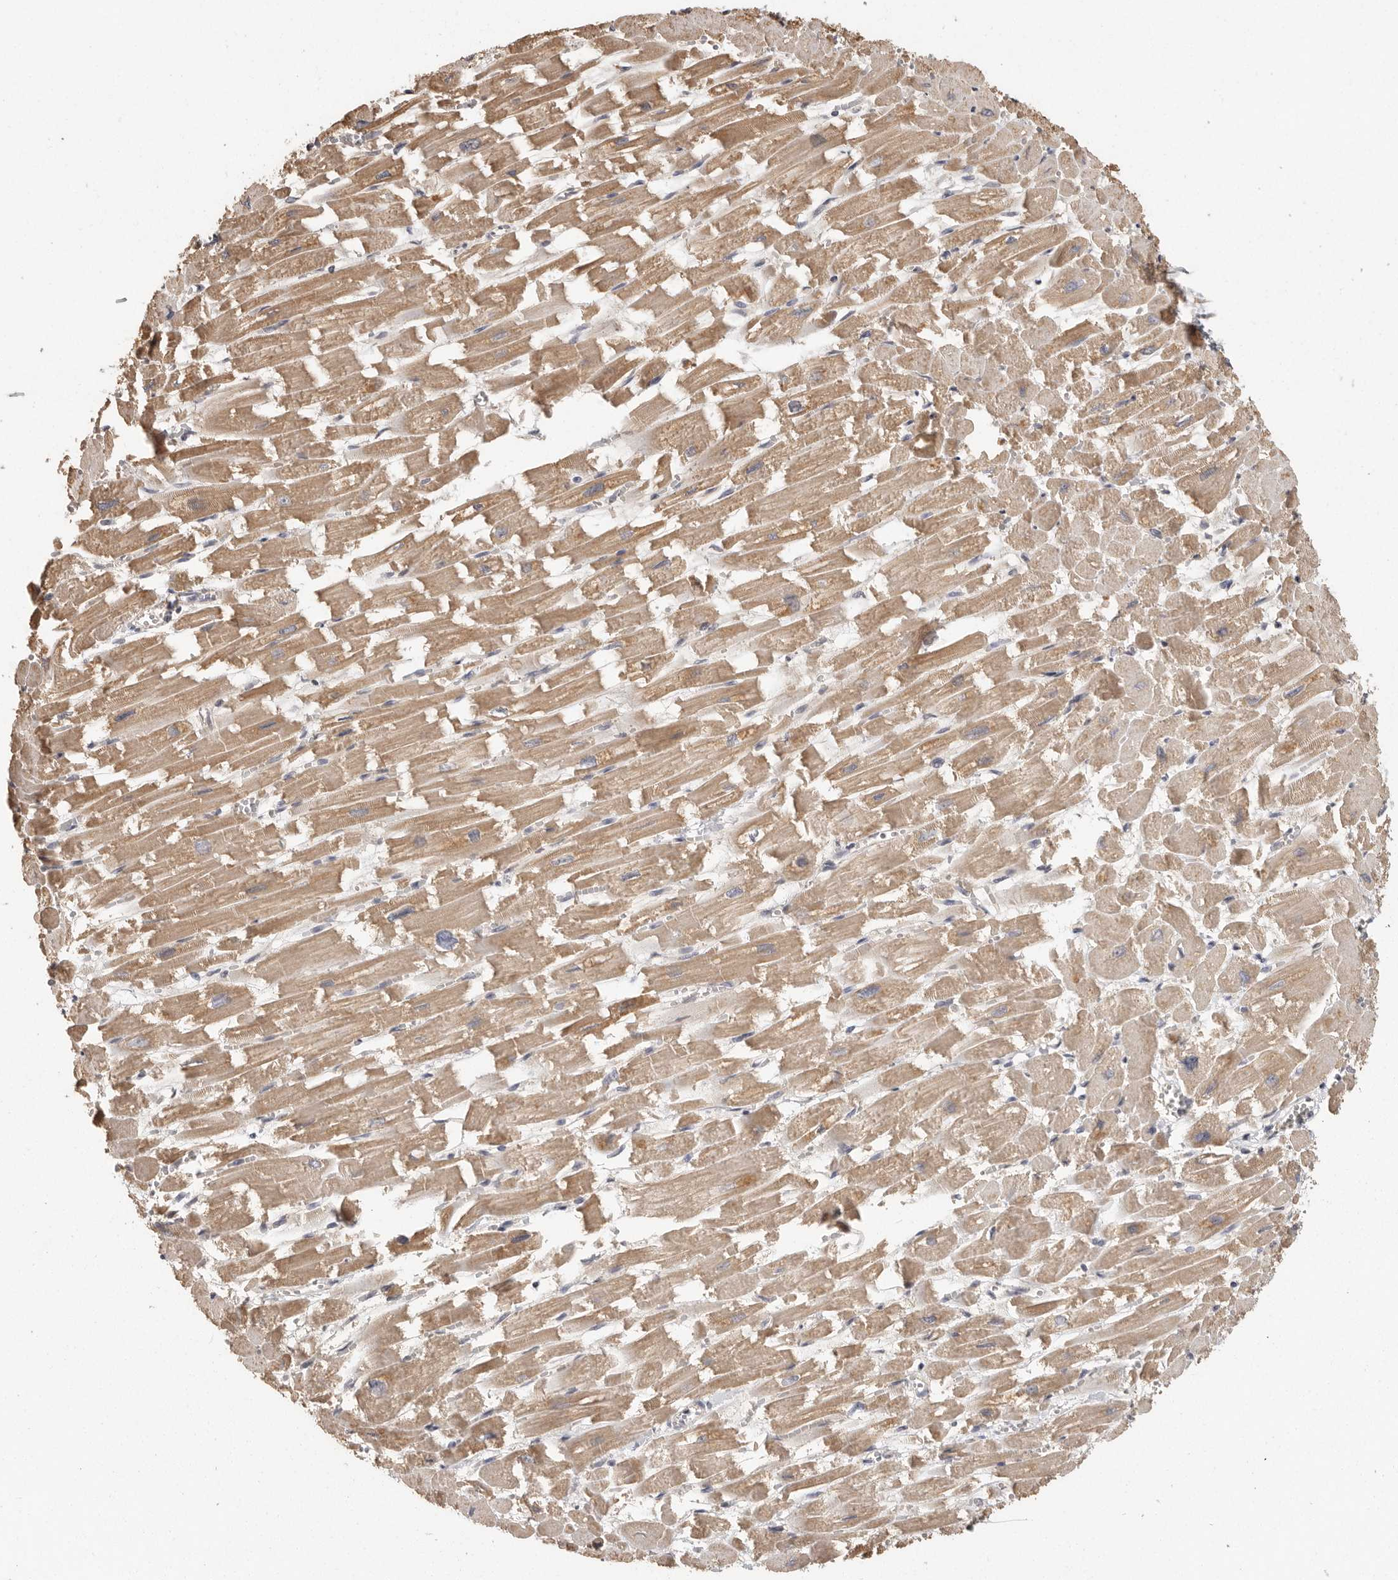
{"staining": {"intensity": "moderate", "quantity": ">75%", "location": "cytoplasmic/membranous"}, "tissue": "heart muscle", "cell_type": "Cardiomyocytes", "image_type": "normal", "snomed": [{"axis": "morphology", "description": "Normal tissue, NOS"}, {"axis": "topography", "description": "Heart"}], "caption": "Protein expression analysis of normal human heart muscle reveals moderate cytoplasmic/membranous staining in approximately >75% of cardiomyocytes.", "gene": "BAIAP2", "patient": {"sex": "male", "age": 54}}